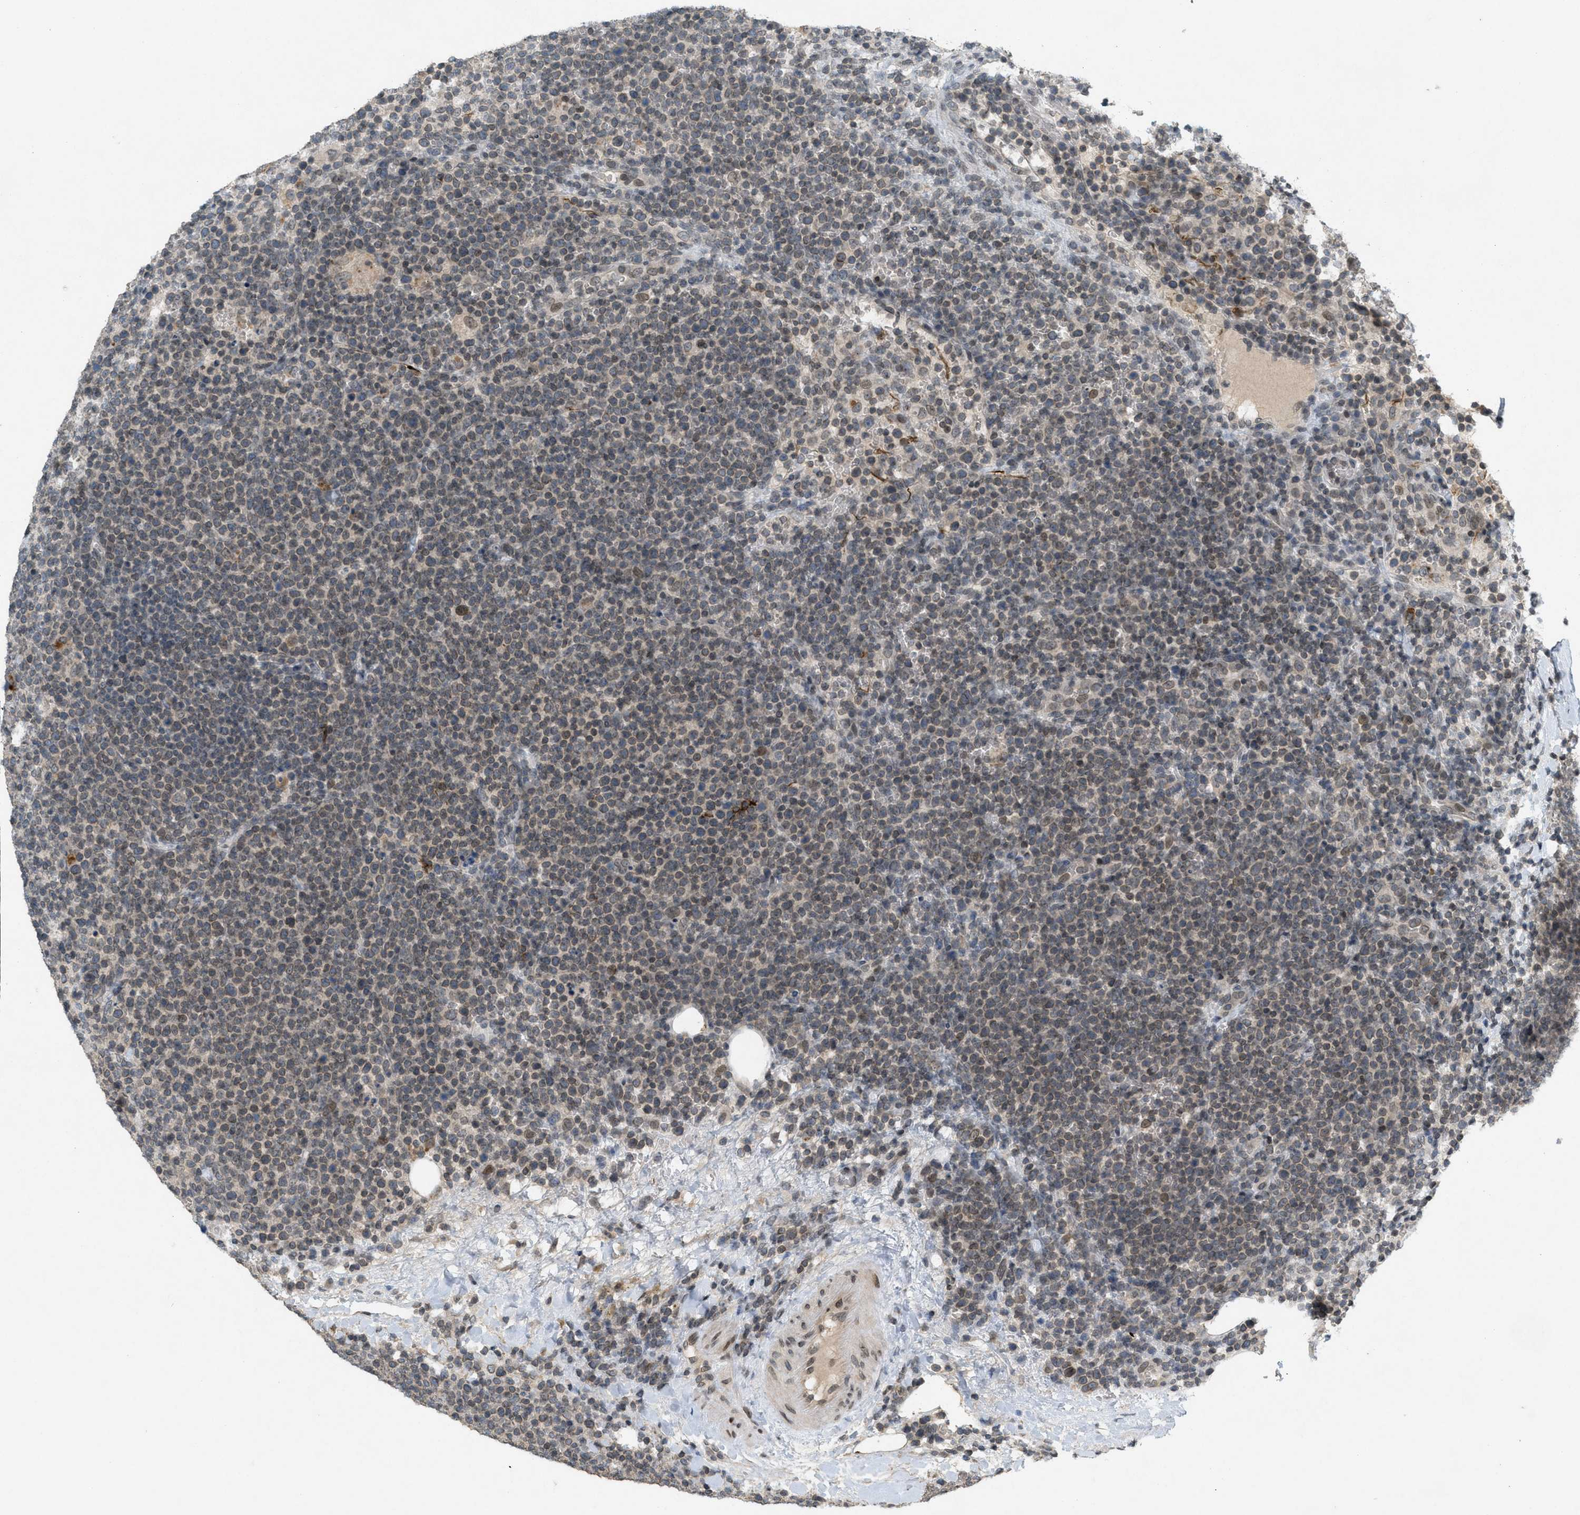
{"staining": {"intensity": "moderate", "quantity": "<25%", "location": "nuclear"}, "tissue": "lymphoma", "cell_type": "Tumor cells", "image_type": "cancer", "snomed": [{"axis": "morphology", "description": "Malignant lymphoma, non-Hodgkin's type, High grade"}, {"axis": "topography", "description": "Lymph node"}], "caption": "An immunohistochemistry (IHC) image of tumor tissue is shown. Protein staining in brown highlights moderate nuclear positivity in lymphoma within tumor cells.", "gene": "ABHD6", "patient": {"sex": "male", "age": 61}}